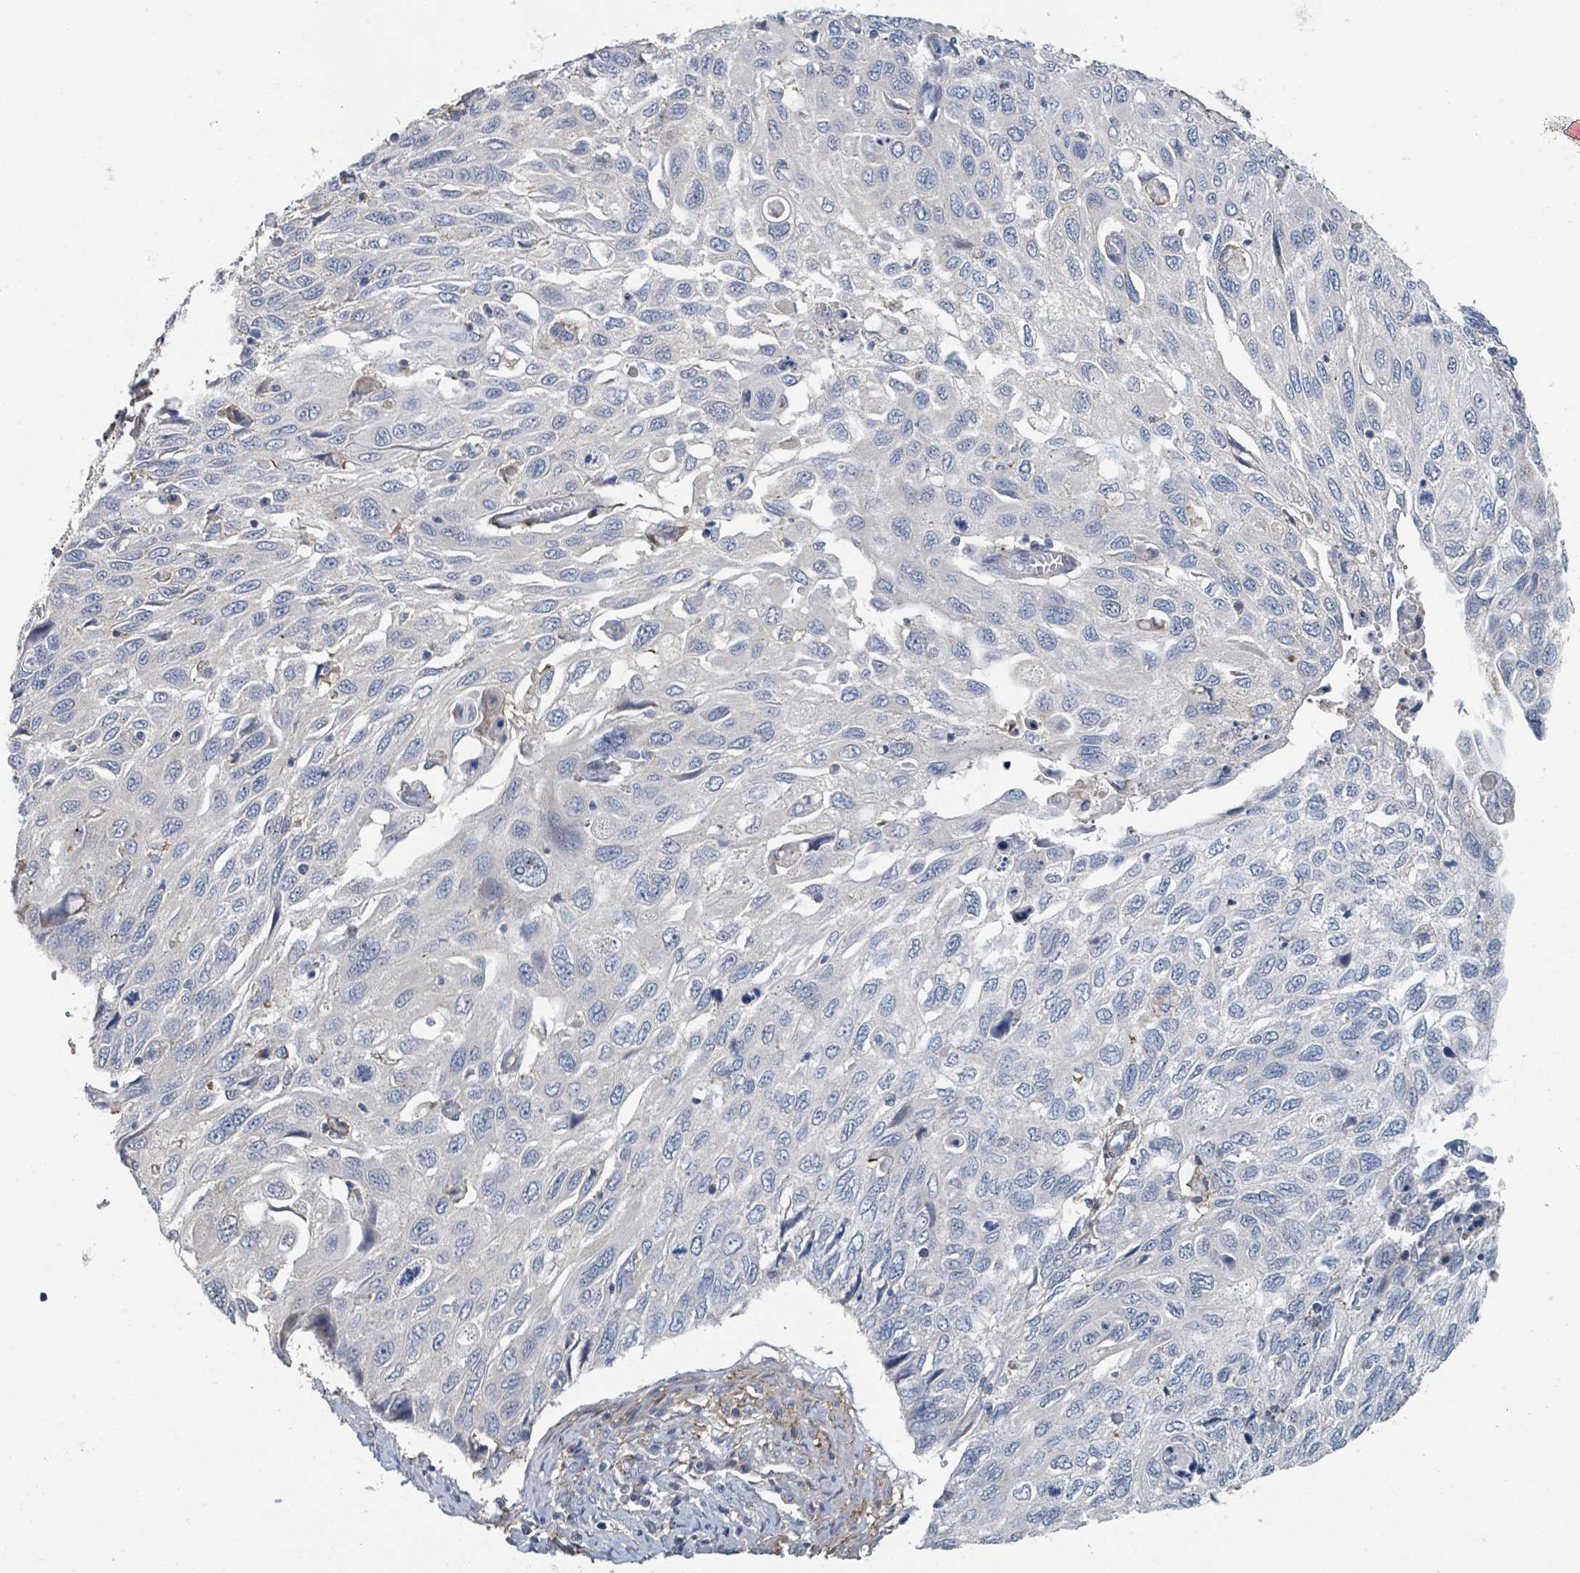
{"staining": {"intensity": "negative", "quantity": "none", "location": "none"}, "tissue": "cervical cancer", "cell_type": "Tumor cells", "image_type": "cancer", "snomed": [{"axis": "morphology", "description": "Squamous cell carcinoma, NOS"}, {"axis": "topography", "description": "Cervix"}], "caption": "IHC histopathology image of cervical cancer (squamous cell carcinoma) stained for a protein (brown), which displays no staining in tumor cells. The staining was performed using DAB to visualize the protein expression in brown, while the nuclei were stained in blue with hematoxylin (Magnification: 20x).", "gene": "LRRC42", "patient": {"sex": "female", "age": 70}}